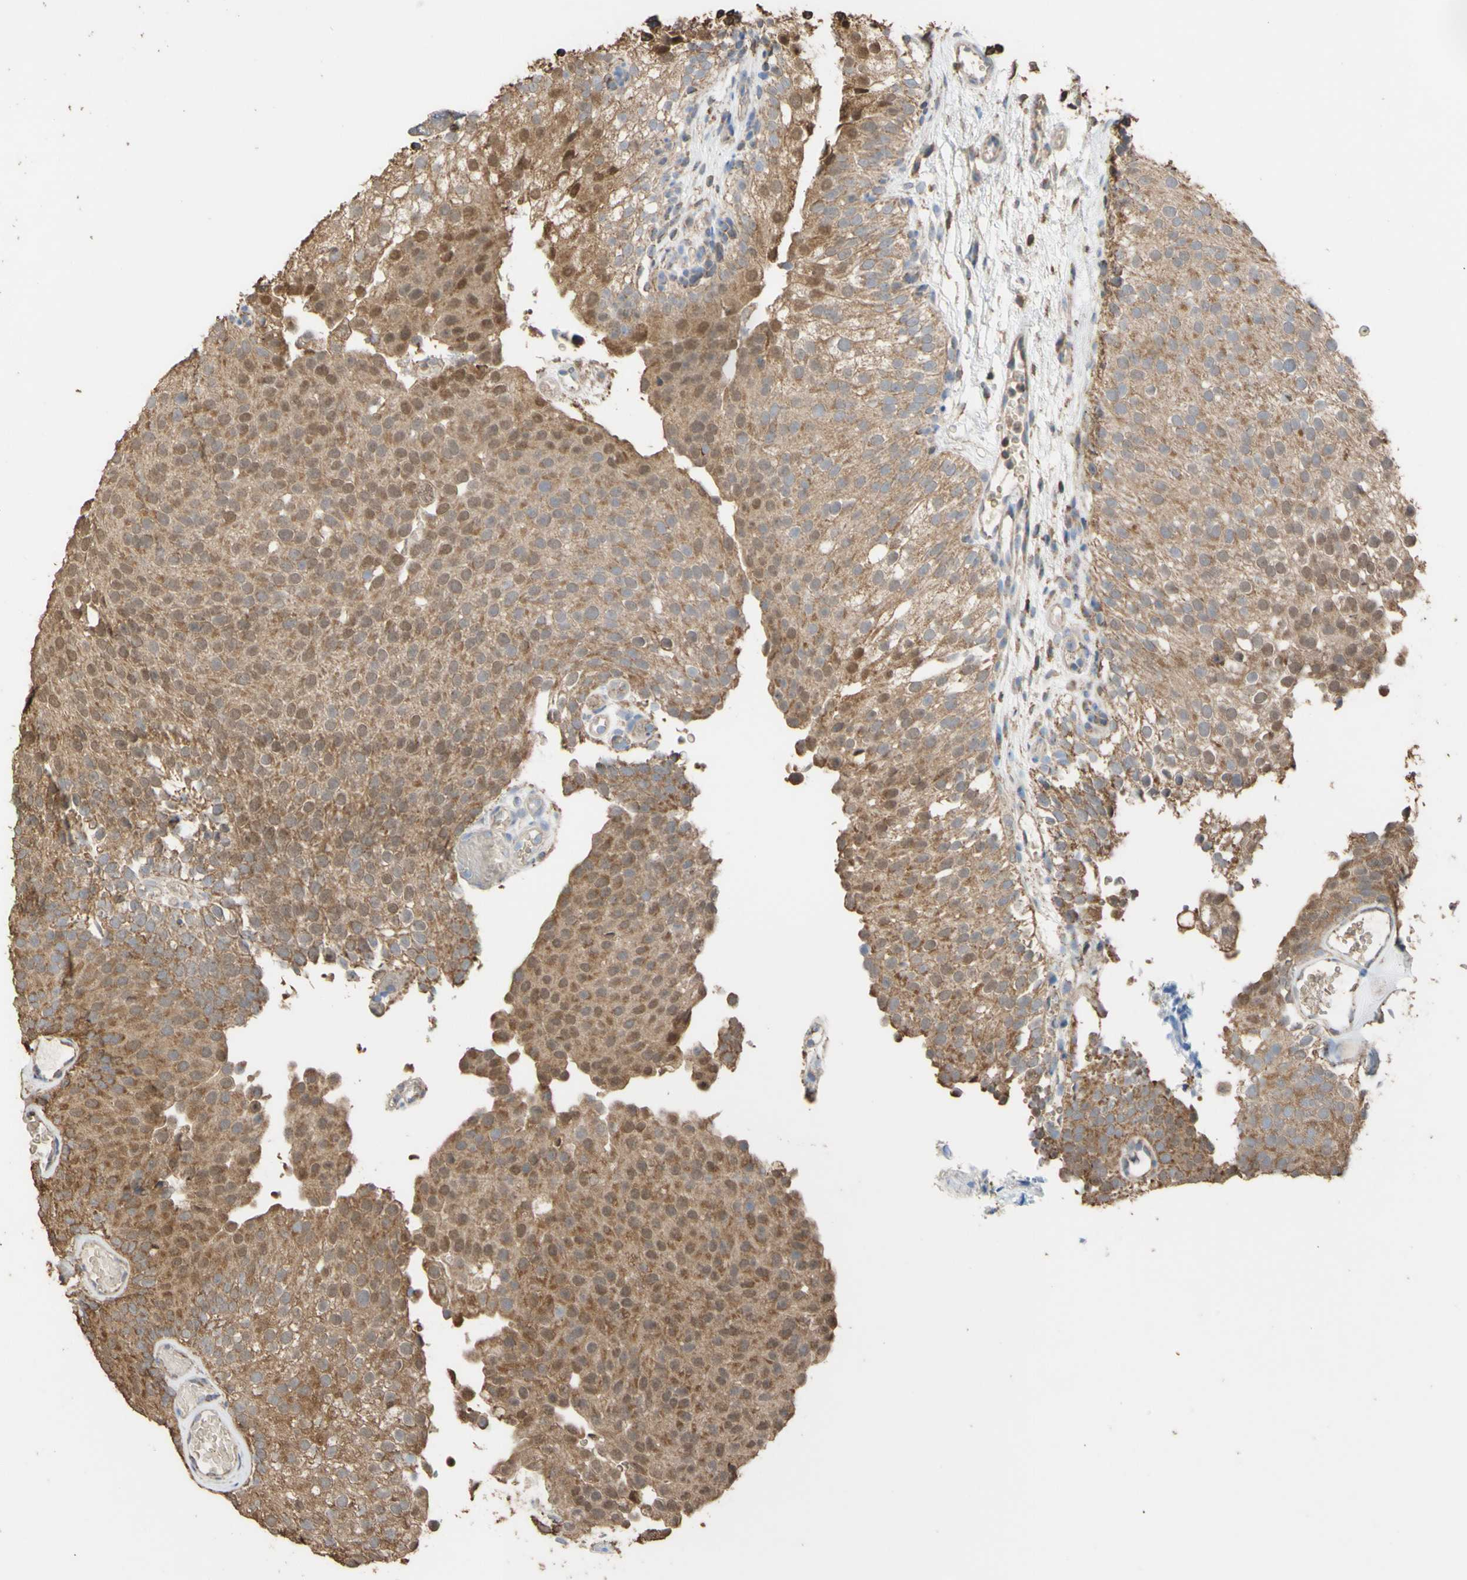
{"staining": {"intensity": "moderate", "quantity": ">75%", "location": "cytoplasmic/membranous"}, "tissue": "urothelial cancer", "cell_type": "Tumor cells", "image_type": "cancer", "snomed": [{"axis": "morphology", "description": "Urothelial carcinoma, Low grade"}, {"axis": "topography", "description": "Urinary bladder"}], "caption": "A brown stain highlights moderate cytoplasmic/membranous staining of a protein in human urothelial cancer tumor cells.", "gene": "ALDH9A1", "patient": {"sex": "male", "age": 78}}